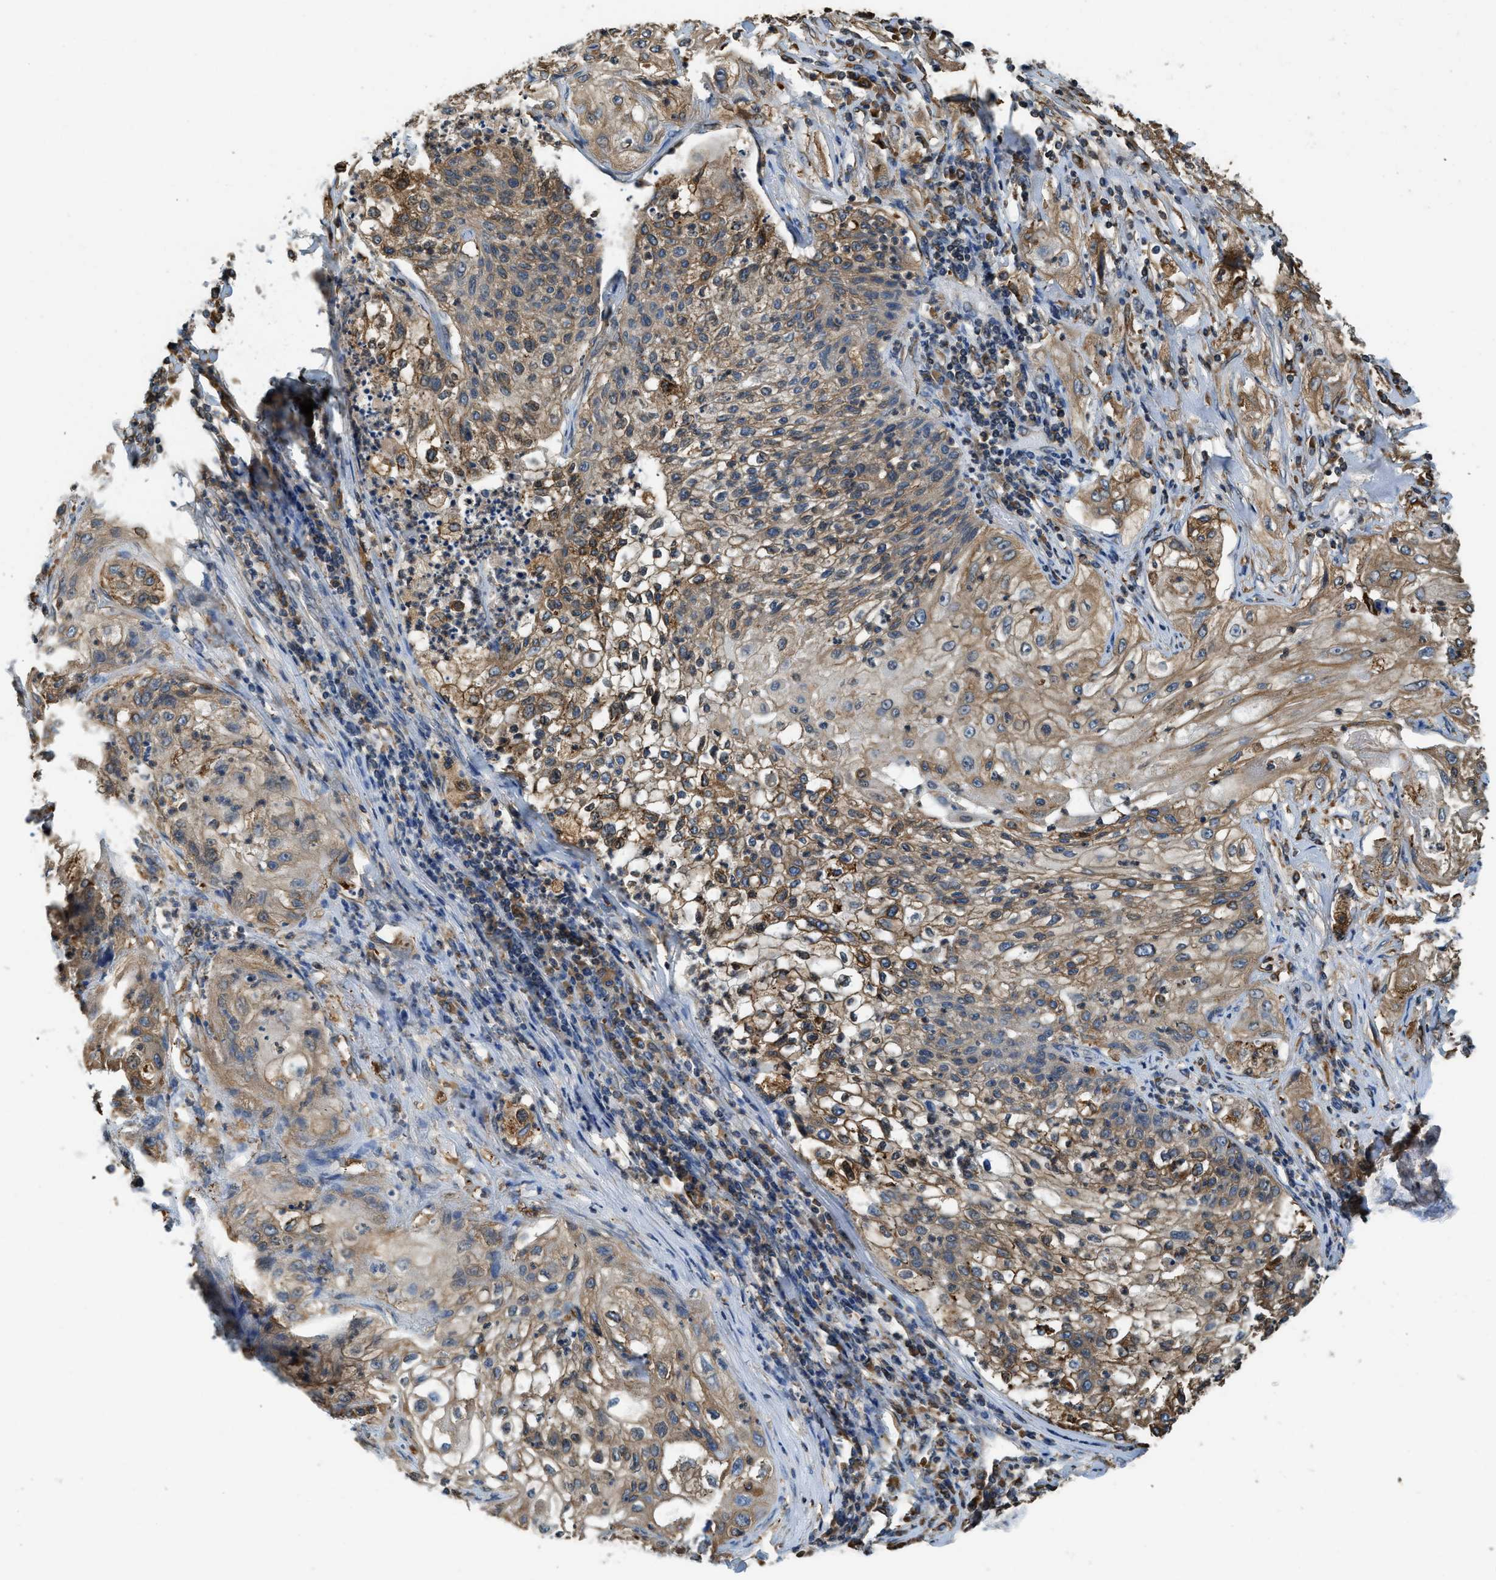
{"staining": {"intensity": "moderate", "quantity": ">75%", "location": "cytoplasmic/membranous"}, "tissue": "lung cancer", "cell_type": "Tumor cells", "image_type": "cancer", "snomed": [{"axis": "morphology", "description": "Inflammation, NOS"}, {"axis": "morphology", "description": "Squamous cell carcinoma, NOS"}, {"axis": "topography", "description": "Lymph node"}, {"axis": "topography", "description": "Soft tissue"}, {"axis": "topography", "description": "Lung"}], "caption": "Lung cancer (squamous cell carcinoma) was stained to show a protein in brown. There is medium levels of moderate cytoplasmic/membranous expression in about >75% of tumor cells.", "gene": "BCAP31", "patient": {"sex": "male", "age": 66}}